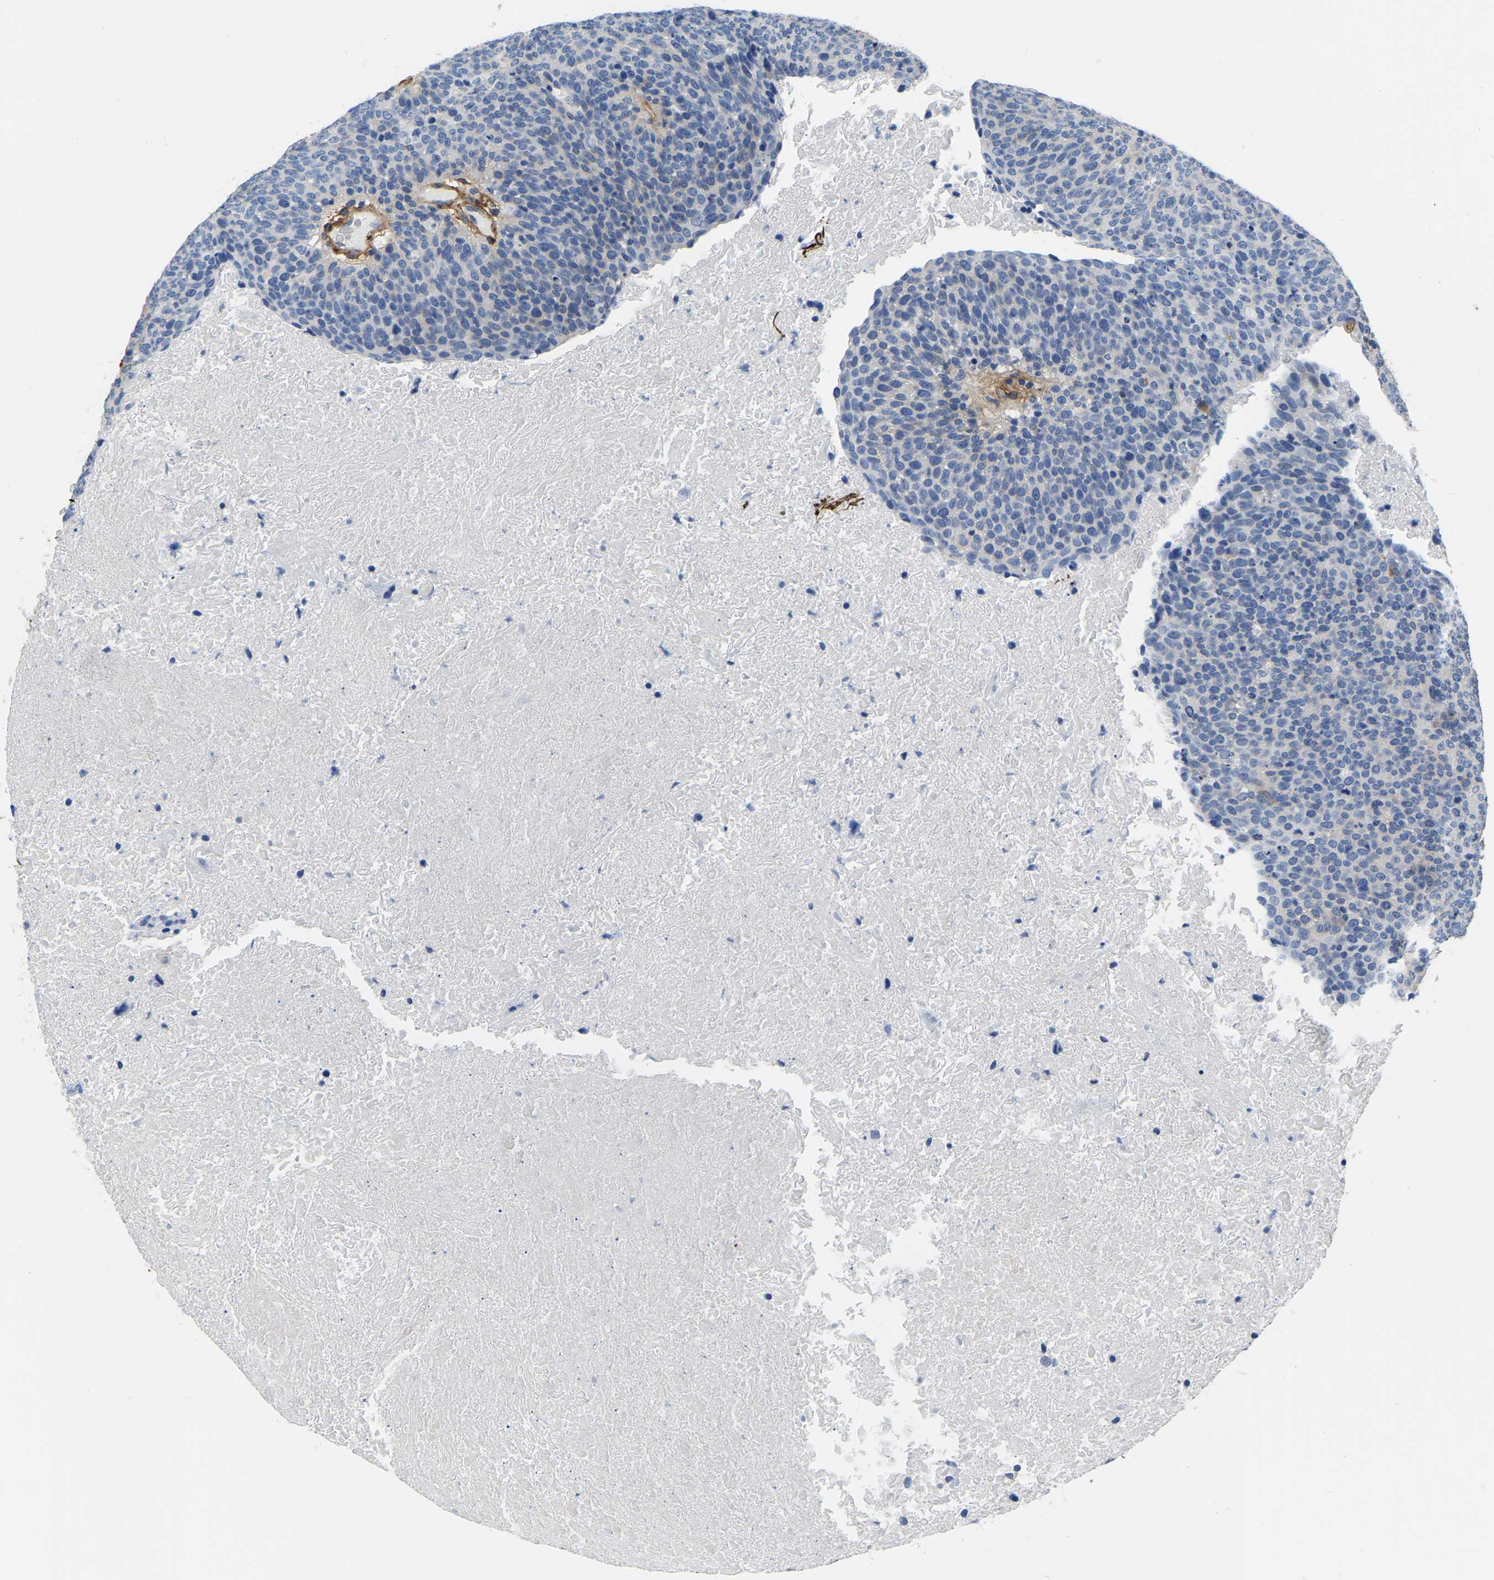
{"staining": {"intensity": "negative", "quantity": "none", "location": "none"}, "tissue": "head and neck cancer", "cell_type": "Tumor cells", "image_type": "cancer", "snomed": [{"axis": "morphology", "description": "Squamous cell carcinoma, NOS"}, {"axis": "morphology", "description": "Squamous cell carcinoma, metastatic, NOS"}, {"axis": "topography", "description": "Lymph node"}, {"axis": "topography", "description": "Head-Neck"}], "caption": "Immunohistochemical staining of metastatic squamous cell carcinoma (head and neck) exhibits no significant staining in tumor cells.", "gene": "COL6A1", "patient": {"sex": "male", "age": 62}}